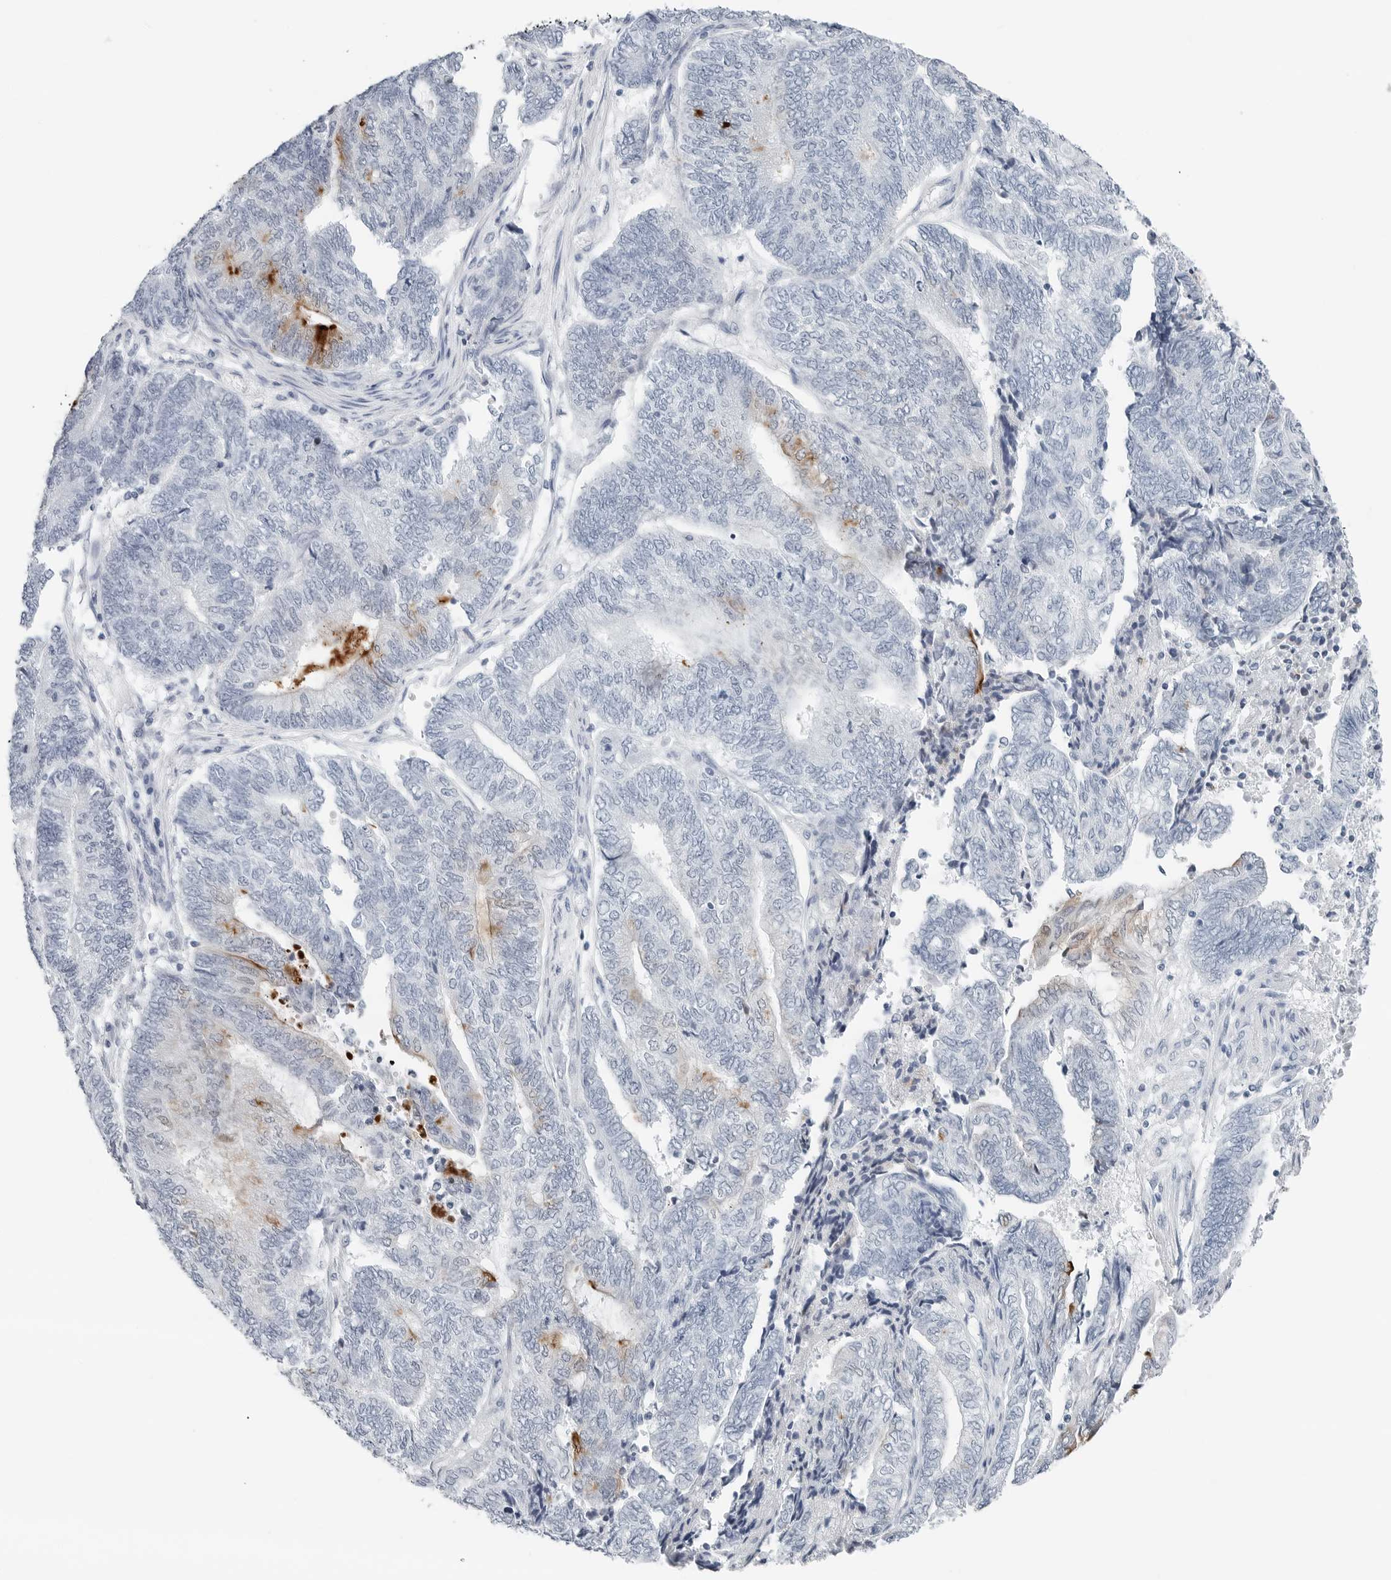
{"staining": {"intensity": "strong", "quantity": "<25%", "location": "cytoplasmic/membranous"}, "tissue": "endometrial cancer", "cell_type": "Tumor cells", "image_type": "cancer", "snomed": [{"axis": "morphology", "description": "Adenocarcinoma, NOS"}, {"axis": "topography", "description": "Uterus"}, {"axis": "topography", "description": "Endometrium"}], "caption": "Human endometrial adenocarcinoma stained with a brown dye reveals strong cytoplasmic/membranous positive positivity in about <25% of tumor cells.", "gene": "SLPI", "patient": {"sex": "female", "age": 70}}